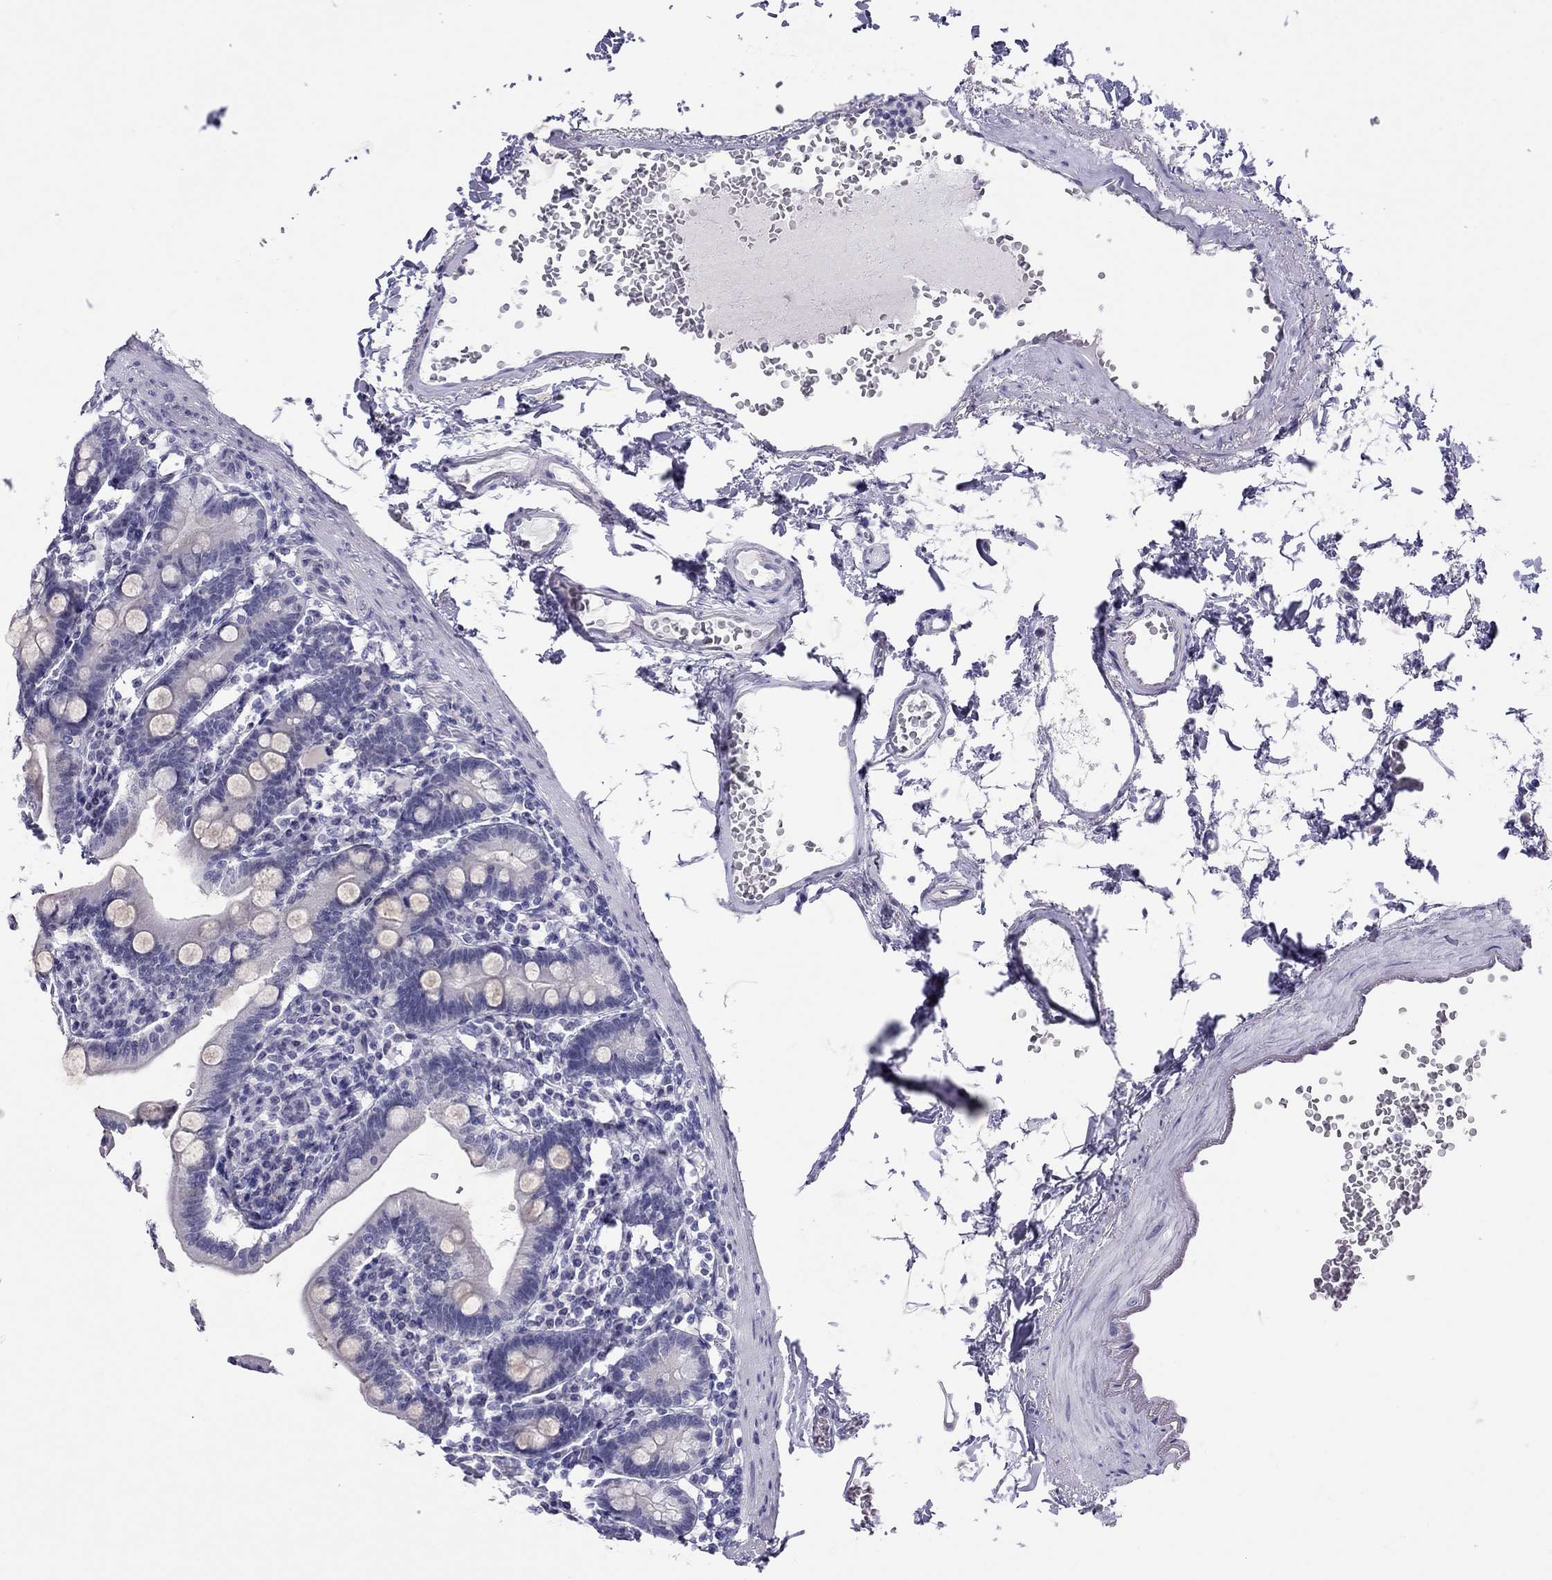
{"staining": {"intensity": "negative", "quantity": "none", "location": "none"}, "tissue": "duodenum", "cell_type": "Glandular cells", "image_type": "normal", "snomed": [{"axis": "morphology", "description": "Normal tissue, NOS"}, {"axis": "topography", "description": "Duodenum"}], "caption": "A high-resolution image shows immunohistochemistry (IHC) staining of unremarkable duodenum, which demonstrates no significant positivity in glandular cells. (IHC, brightfield microscopy, high magnification).", "gene": "CHRNB3", "patient": {"sex": "female", "age": 67}}